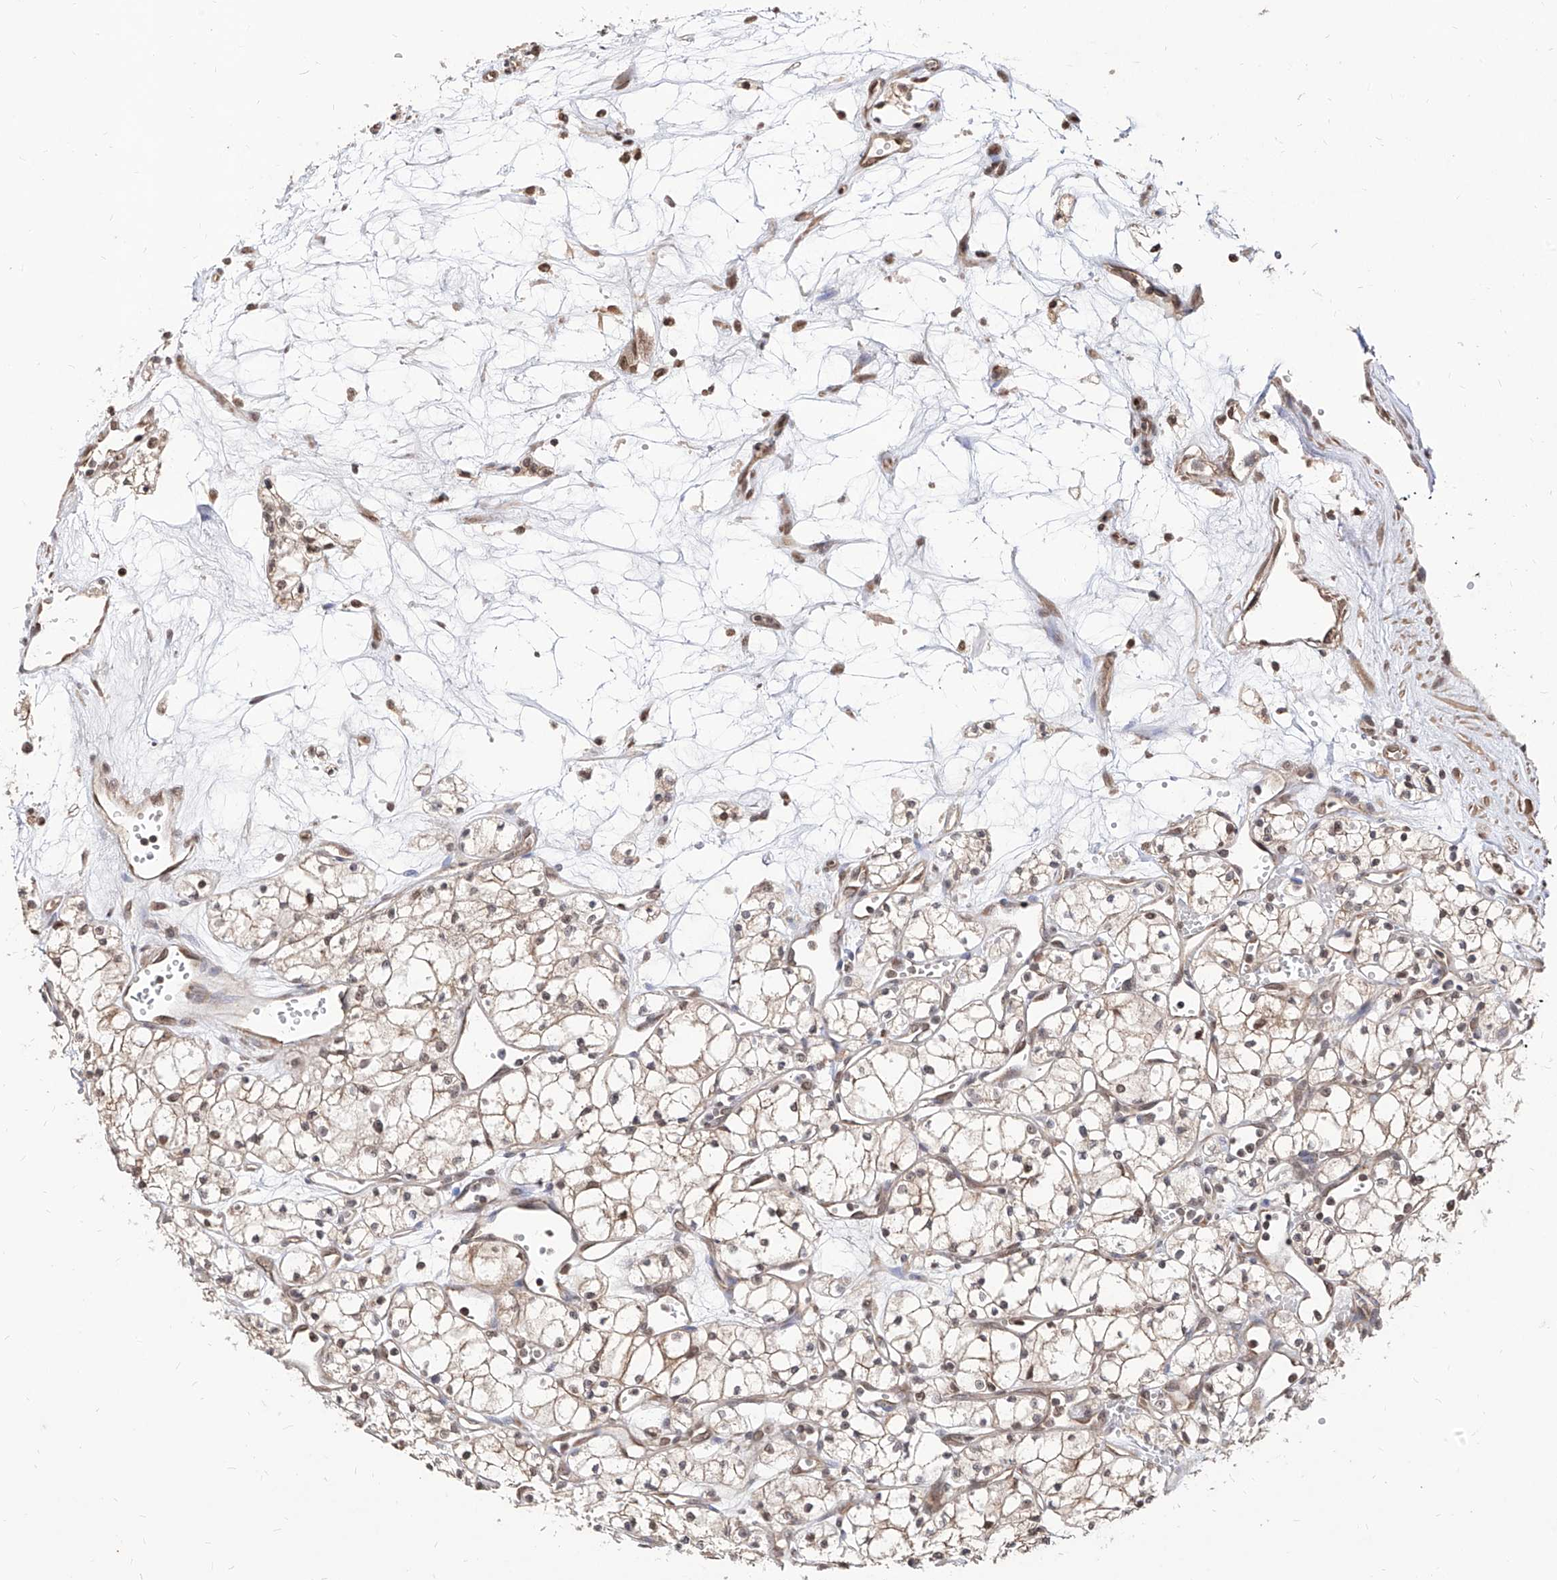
{"staining": {"intensity": "weak", "quantity": "25%-75%", "location": "nuclear"}, "tissue": "renal cancer", "cell_type": "Tumor cells", "image_type": "cancer", "snomed": [{"axis": "morphology", "description": "Adenocarcinoma, NOS"}, {"axis": "topography", "description": "Kidney"}], "caption": "This is an image of immunohistochemistry staining of renal adenocarcinoma, which shows weak expression in the nuclear of tumor cells.", "gene": "C8orf82", "patient": {"sex": "male", "age": 59}}